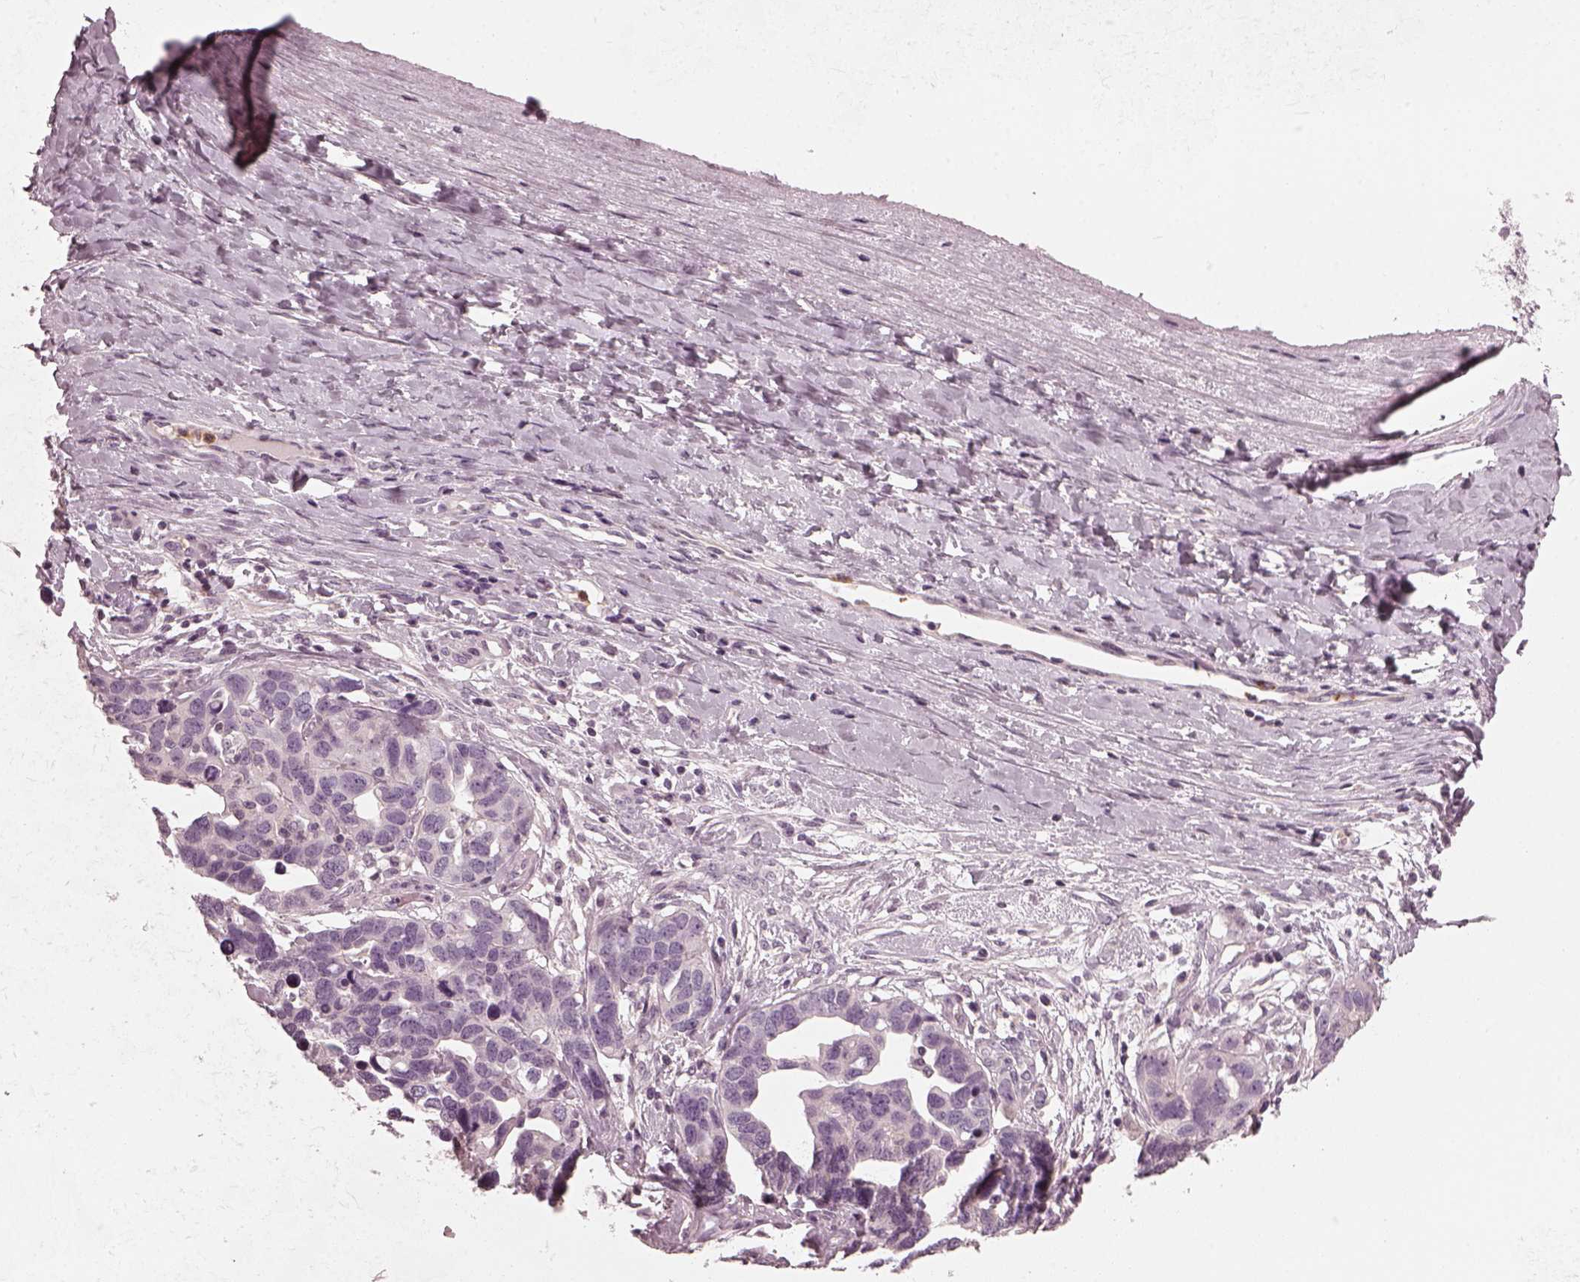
{"staining": {"intensity": "negative", "quantity": "none", "location": "none"}, "tissue": "ovarian cancer", "cell_type": "Tumor cells", "image_type": "cancer", "snomed": [{"axis": "morphology", "description": "Cystadenocarcinoma, serous, NOS"}, {"axis": "topography", "description": "Ovary"}], "caption": "Tumor cells show no significant protein staining in serous cystadenocarcinoma (ovarian).", "gene": "CHIT1", "patient": {"sex": "female", "age": 54}}